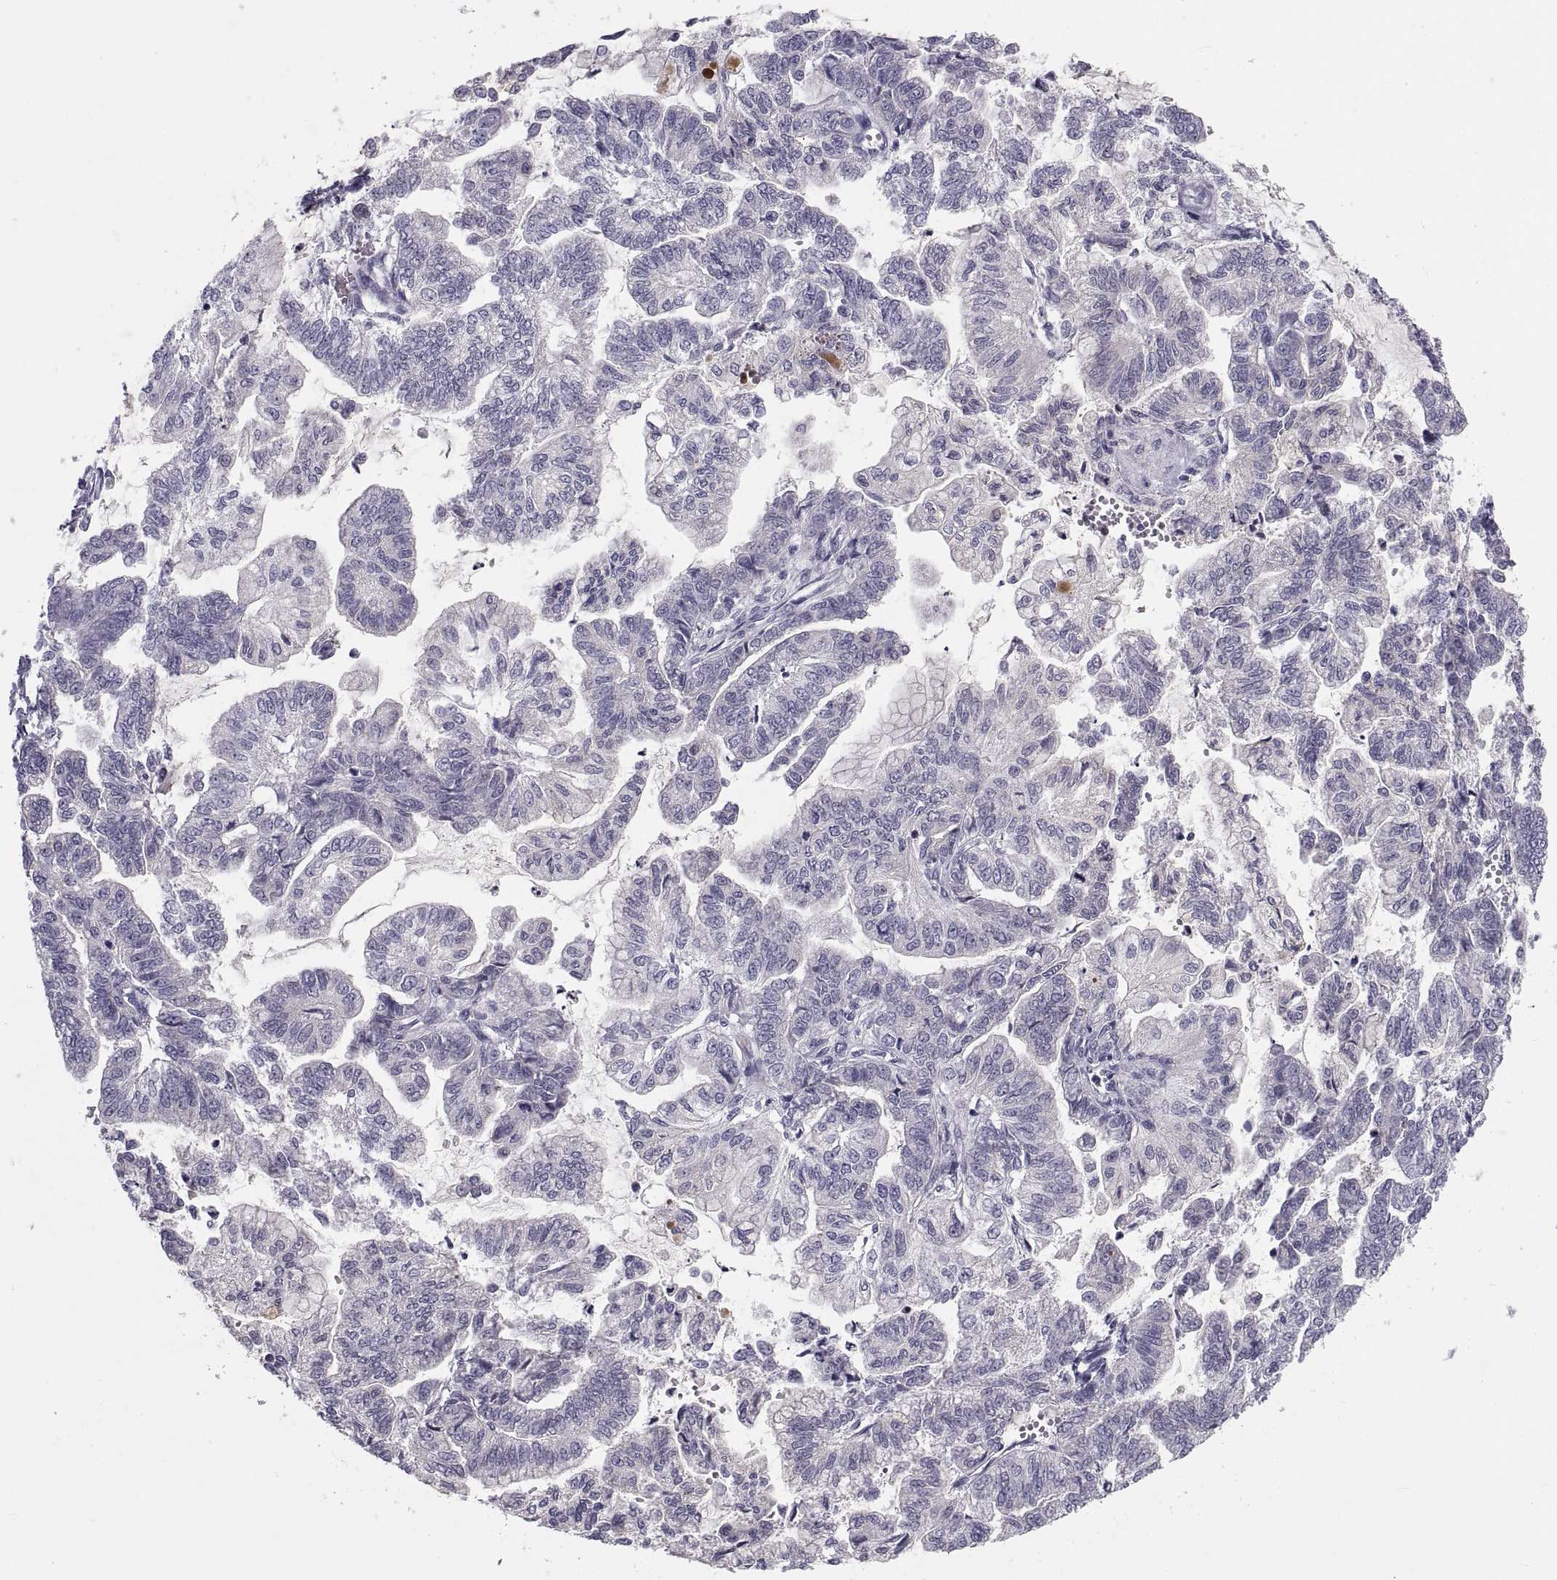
{"staining": {"intensity": "negative", "quantity": "none", "location": "none"}, "tissue": "stomach cancer", "cell_type": "Tumor cells", "image_type": "cancer", "snomed": [{"axis": "morphology", "description": "Adenocarcinoma, NOS"}, {"axis": "topography", "description": "Stomach"}], "caption": "The immunohistochemistry (IHC) image has no significant staining in tumor cells of stomach adenocarcinoma tissue.", "gene": "PDZRN4", "patient": {"sex": "male", "age": 83}}